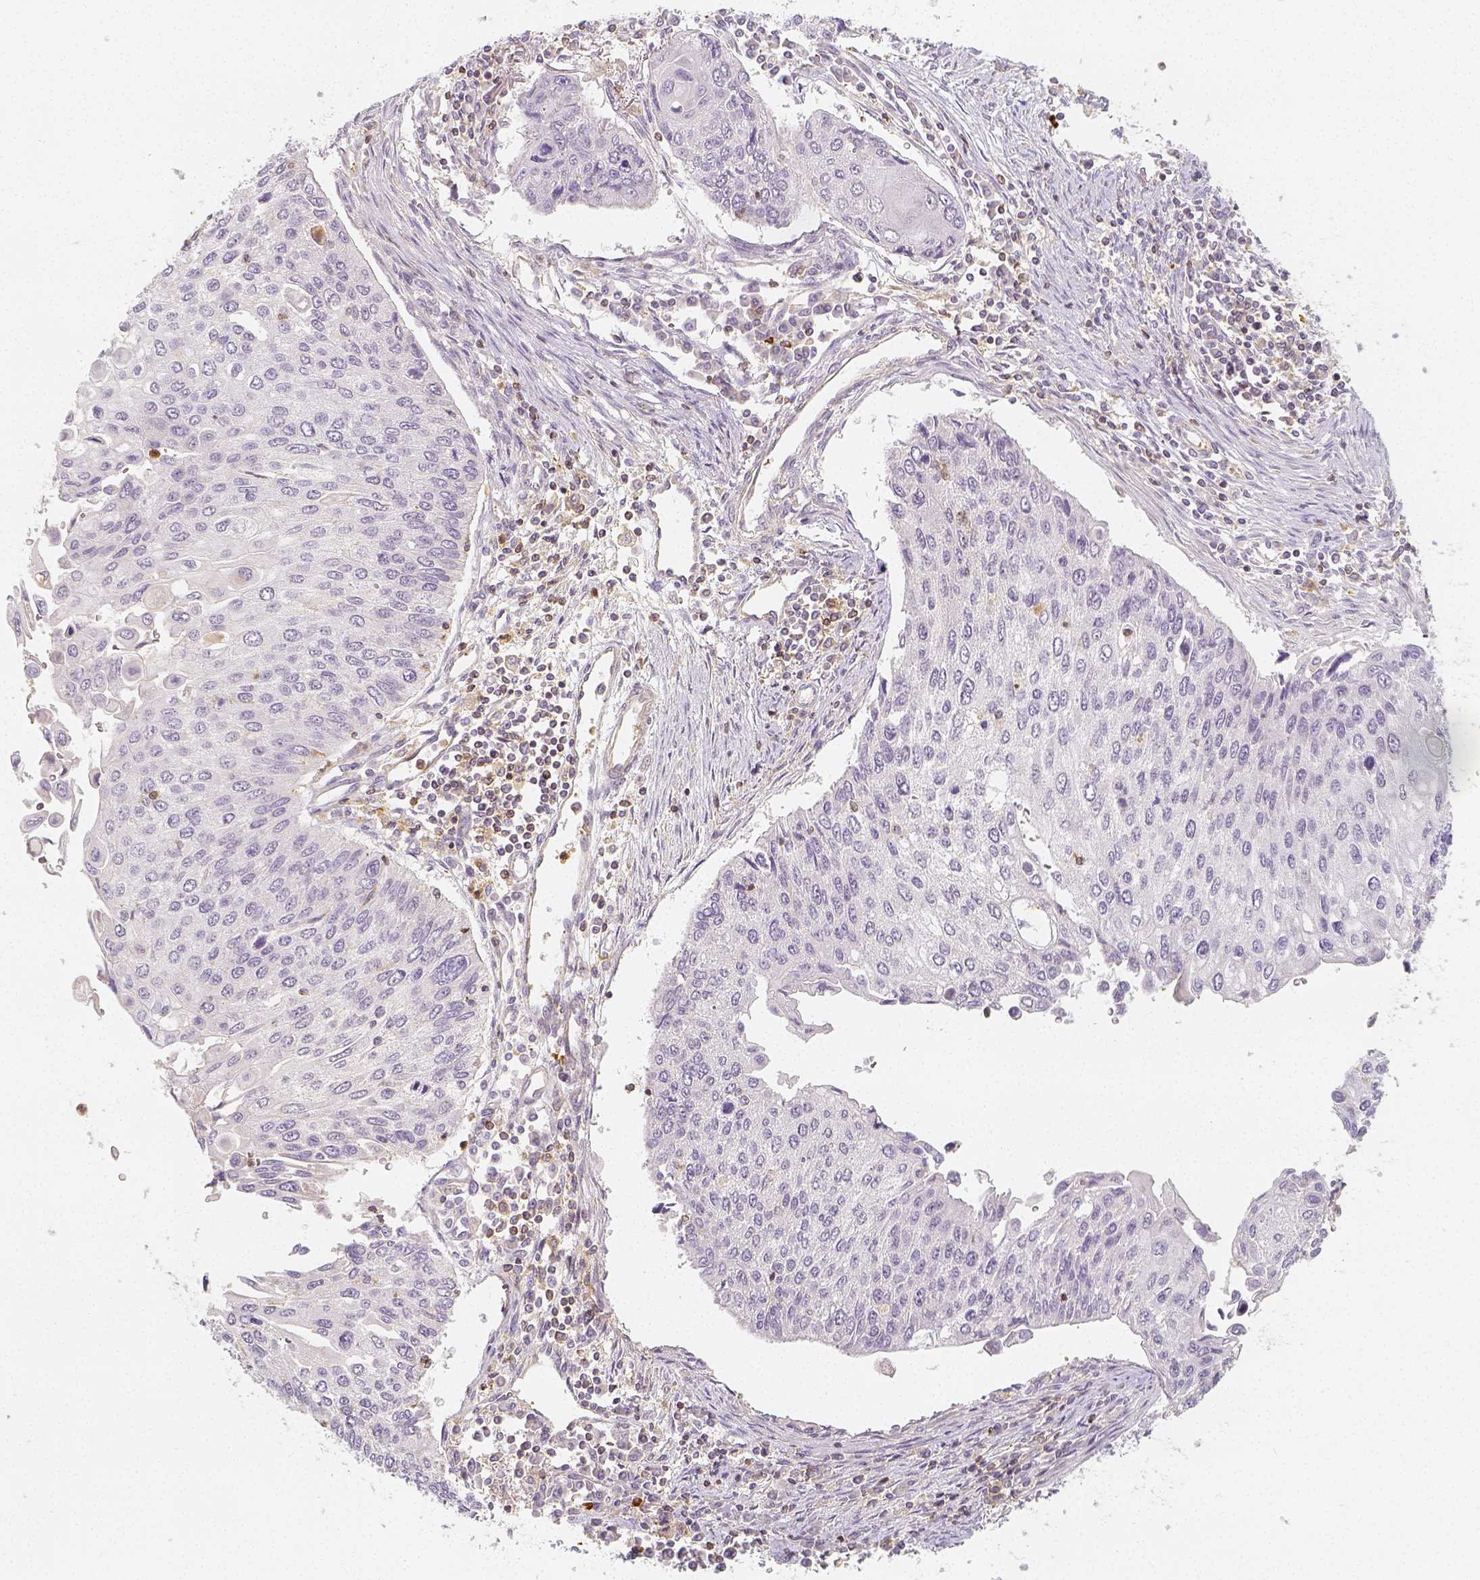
{"staining": {"intensity": "negative", "quantity": "none", "location": "none"}, "tissue": "lung cancer", "cell_type": "Tumor cells", "image_type": "cancer", "snomed": [{"axis": "morphology", "description": "Squamous cell carcinoma, NOS"}, {"axis": "morphology", "description": "Squamous cell carcinoma, metastatic, NOS"}, {"axis": "topography", "description": "Lung"}], "caption": "Immunohistochemical staining of human lung cancer (metastatic squamous cell carcinoma) shows no significant staining in tumor cells.", "gene": "PTPRJ", "patient": {"sex": "male", "age": 63}}